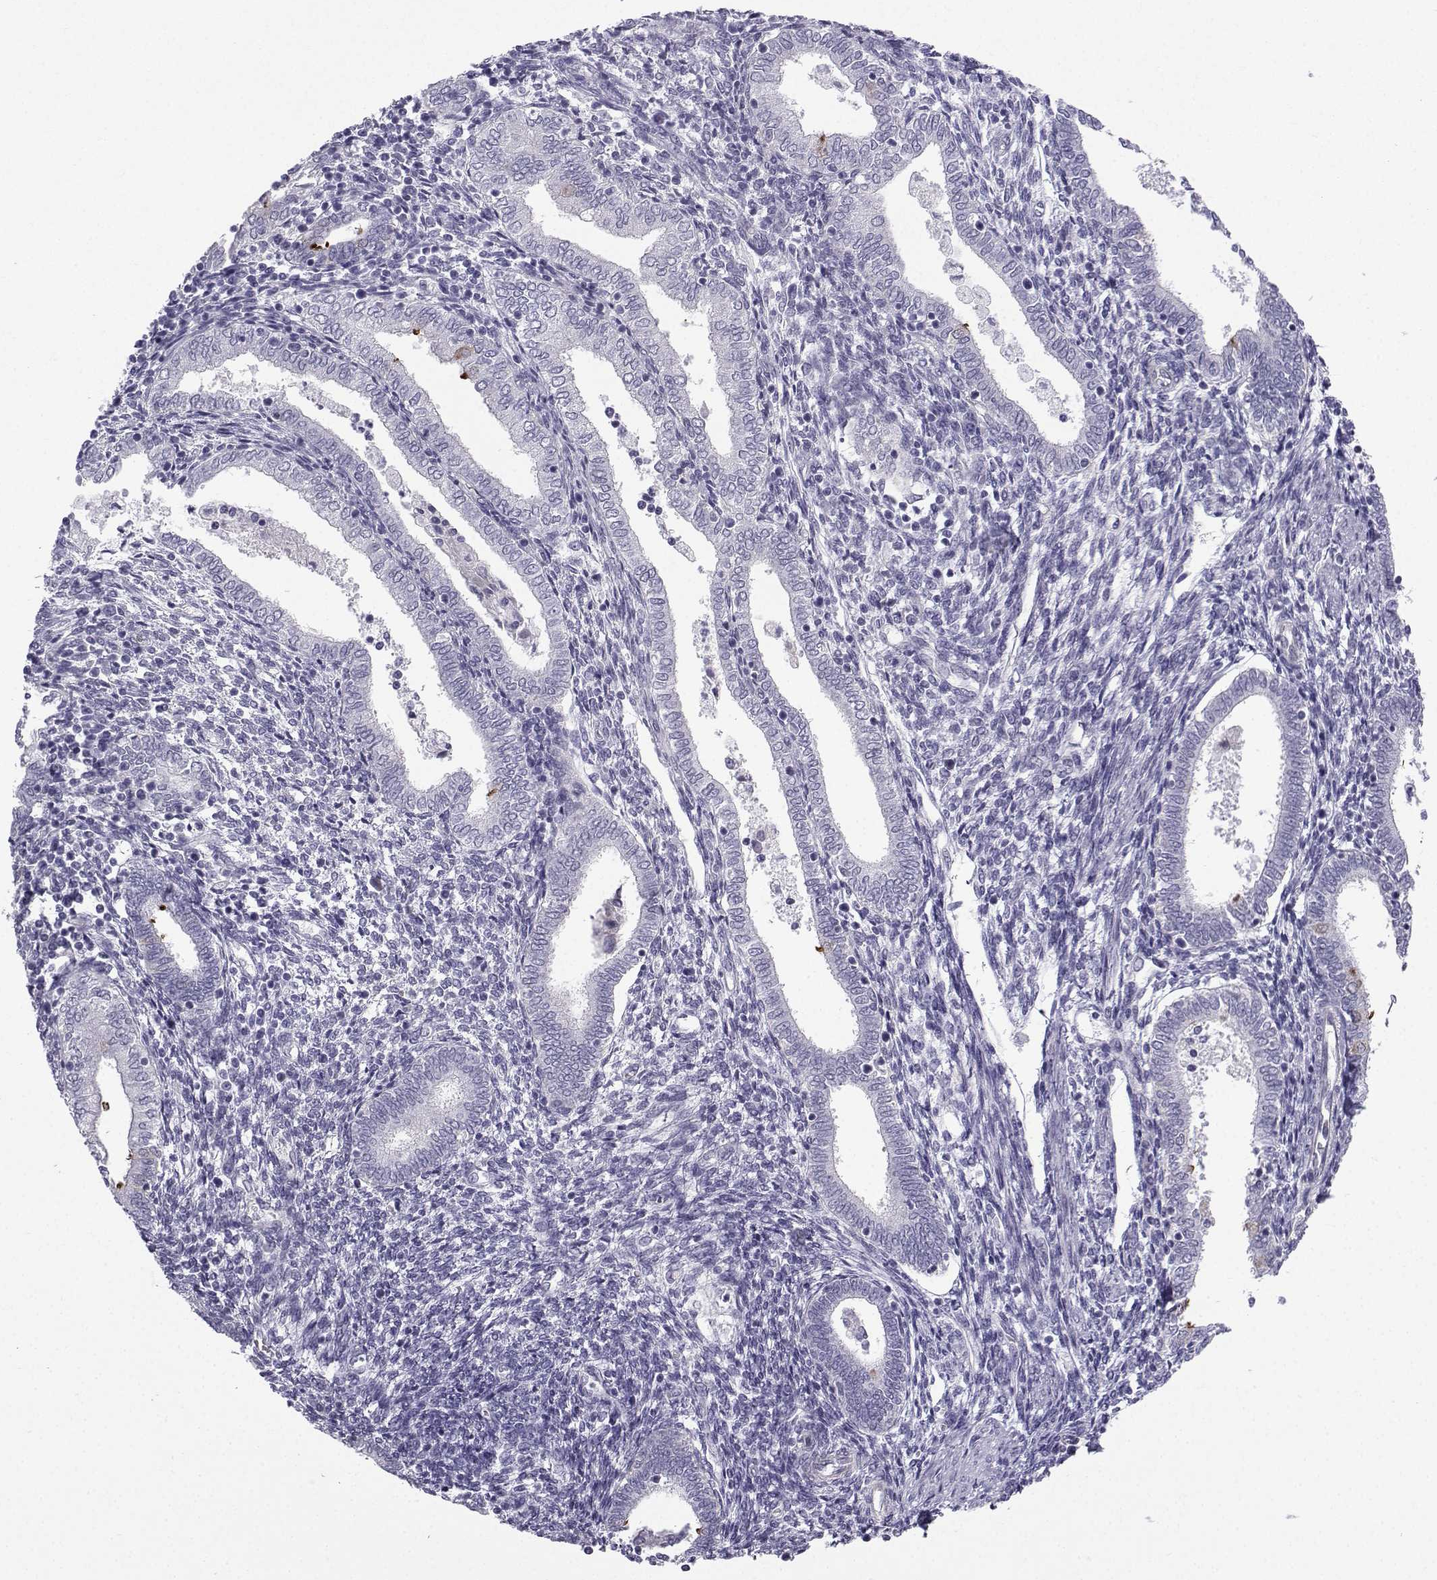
{"staining": {"intensity": "negative", "quantity": "none", "location": "none"}, "tissue": "endometrium", "cell_type": "Cells in endometrial stroma", "image_type": "normal", "snomed": [{"axis": "morphology", "description": "Normal tissue, NOS"}, {"axis": "topography", "description": "Endometrium"}], "caption": "Immunohistochemistry photomicrograph of unremarkable endometrium: endometrium stained with DAB reveals no significant protein expression in cells in endometrial stroma. Brightfield microscopy of immunohistochemistry stained with DAB (3,3'-diaminobenzidine) (brown) and hematoxylin (blue), captured at high magnification.", "gene": "CFAP53", "patient": {"sex": "female", "age": 42}}